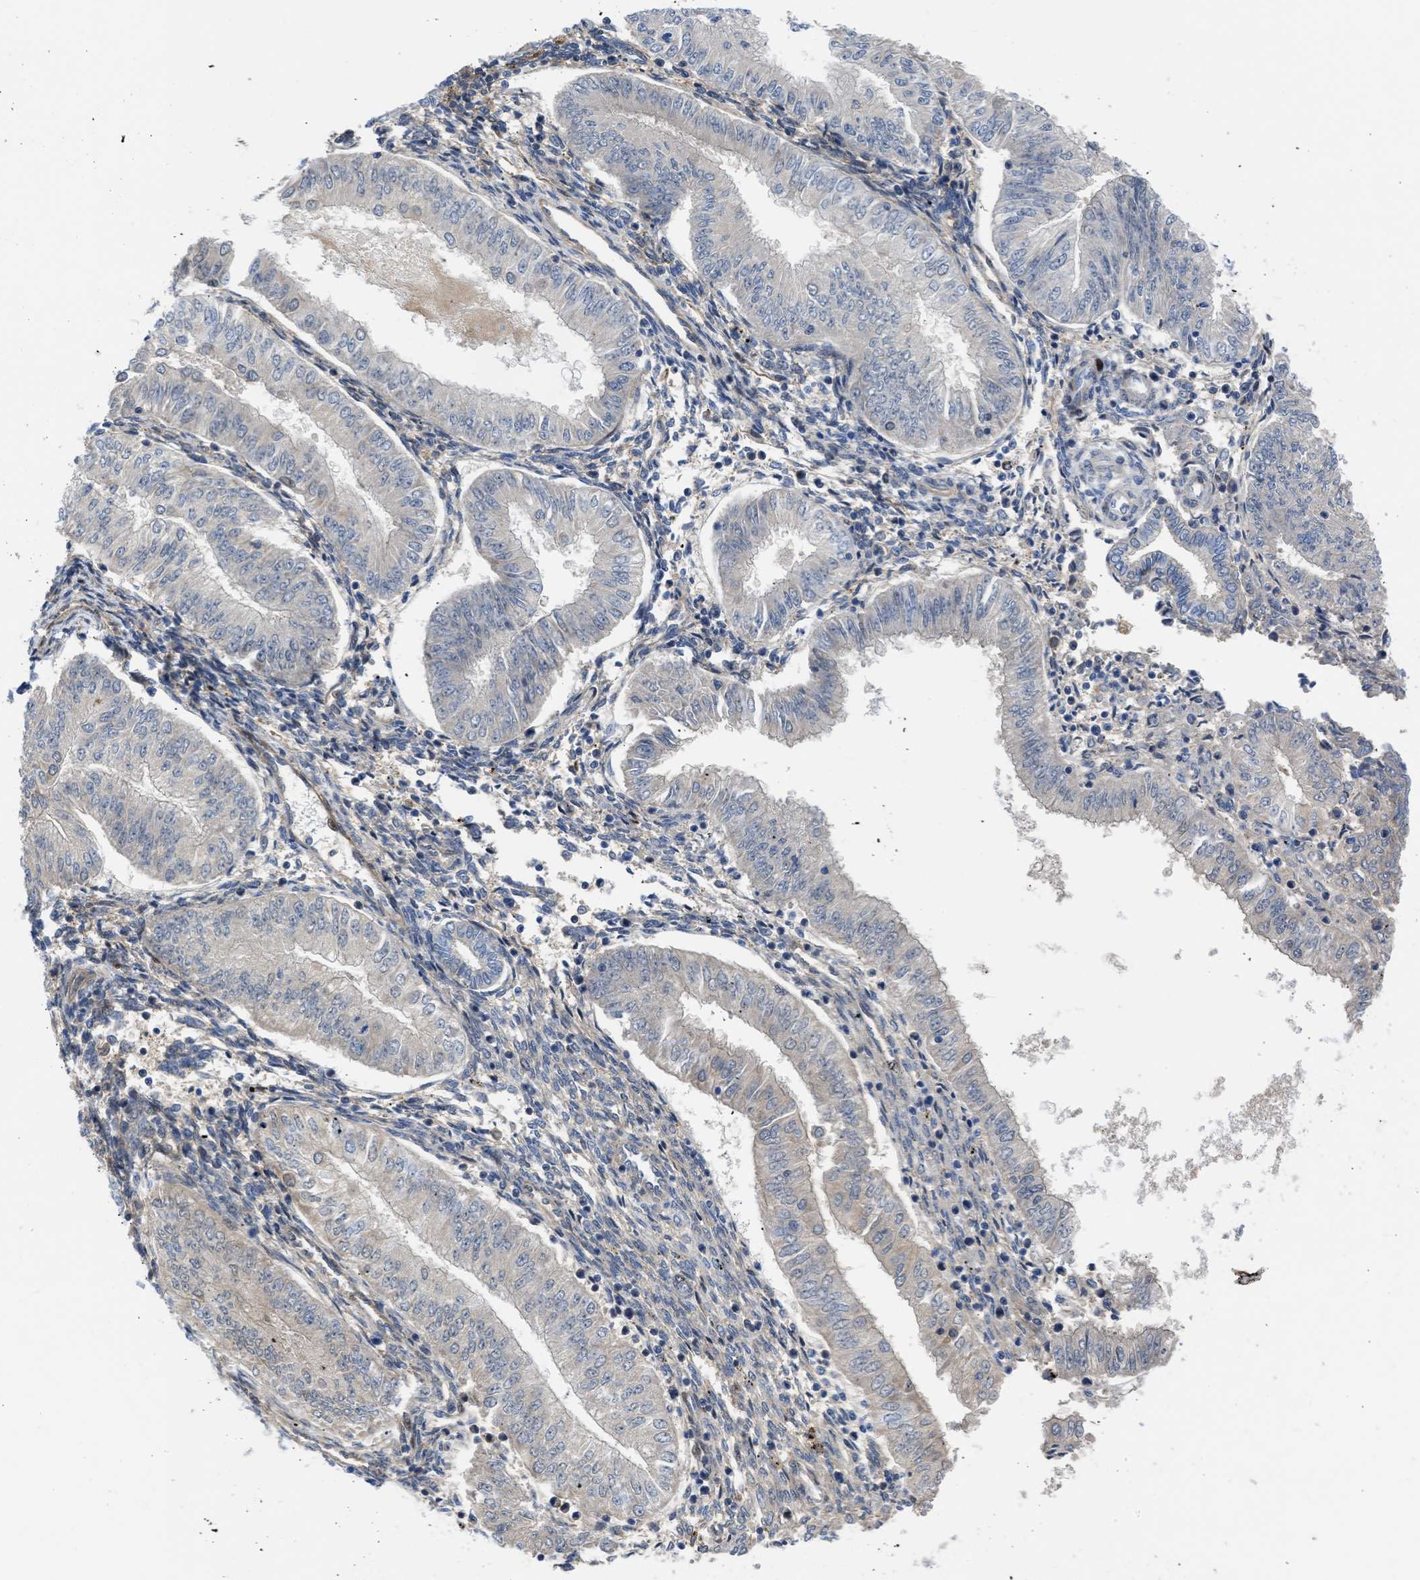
{"staining": {"intensity": "negative", "quantity": "none", "location": "none"}, "tissue": "endometrial cancer", "cell_type": "Tumor cells", "image_type": "cancer", "snomed": [{"axis": "morphology", "description": "Normal tissue, NOS"}, {"axis": "morphology", "description": "Adenocarcinoma, NOS"}, {"axis": "topography", "description": "Endometrium"}], "caption": "Immunohistochemical staining of human adenocarcinoma (endometrial) shows no significant expression in tumor cells.", "gene": "MAS1L", "patient": {"sex": "female", "age": 53}}